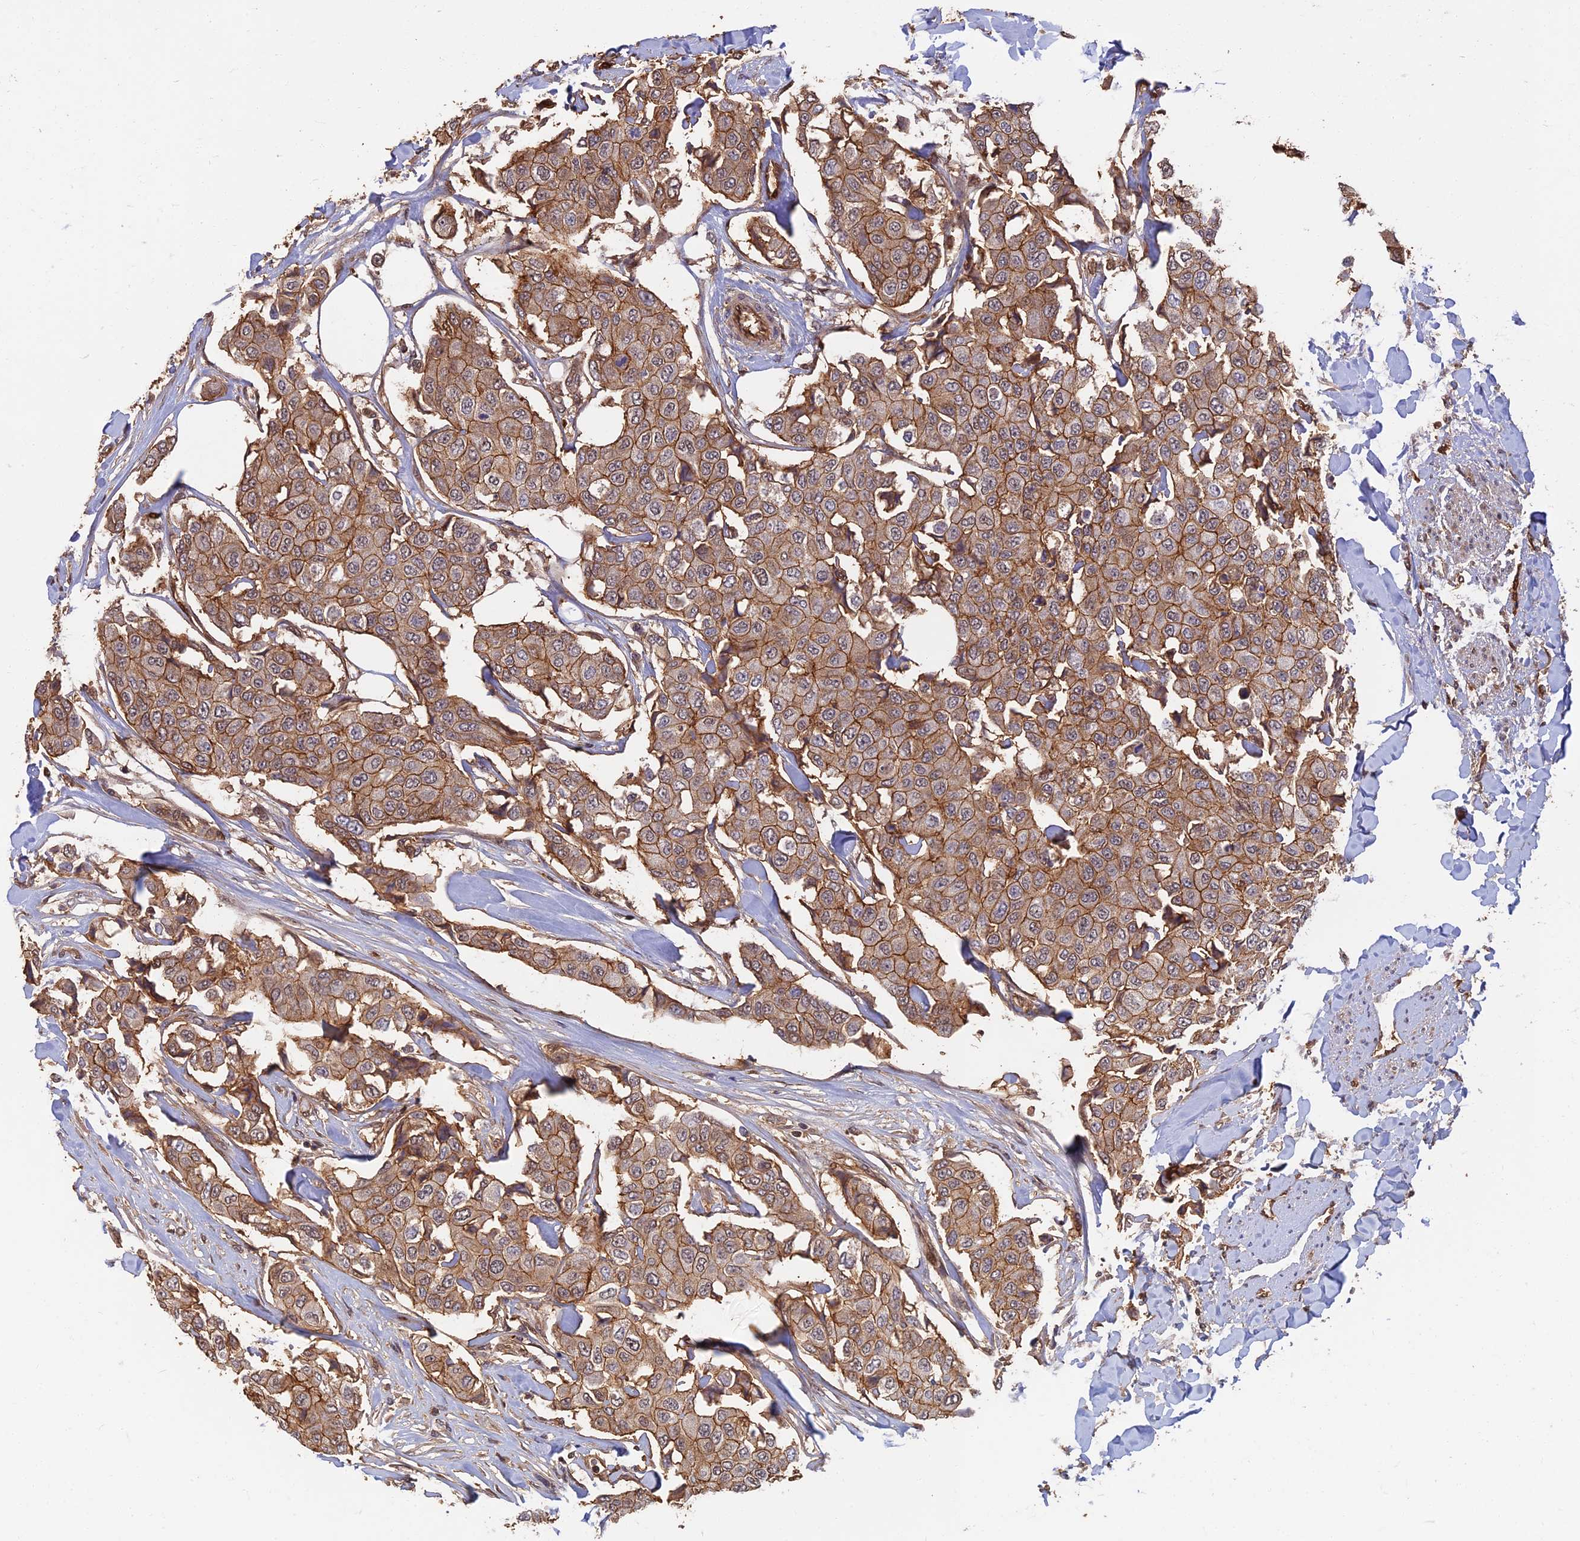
{"staining": {"intensity": "moderate", "quantity": ">75%", "location": "cytoplasmic/membranous"}, "tissue": "breast cancer", "cell_type": "Tumor cells", "image_type": "cancer", "snomed": [{"axis": "morphology", "description": "Duct carcinoma"}, {"axis": "topography", "description": "Breast"}], "caption": "Moderate cytoplasmic/membranous protein expression is appreciated in about >75% of tumor cells in breast cancer.", "gene": "LRRN3", "patient": {"sex": "female", "age": 80}}